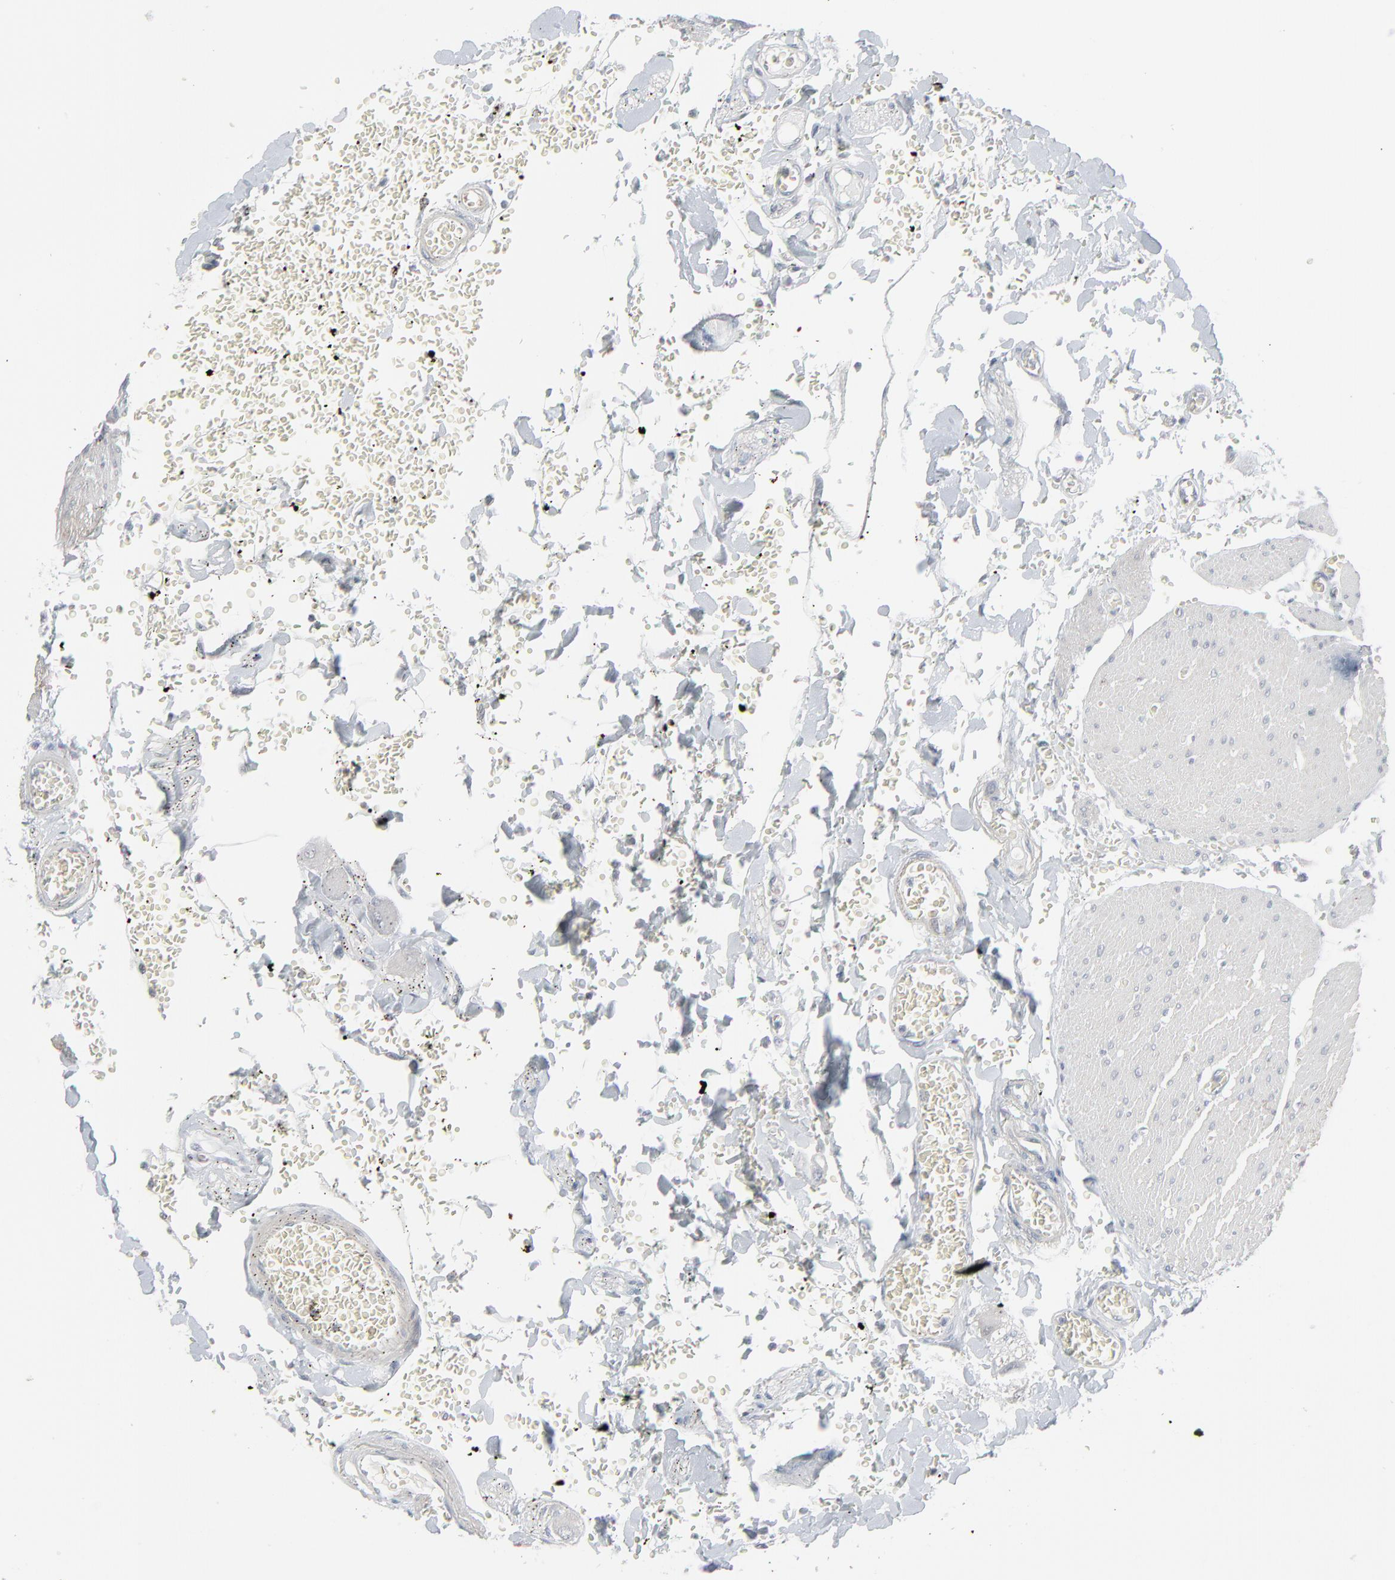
{"staining": {"intensity": "weak", "quantity": ">75%", "location": "cytoplasmic/membranous"}, "tissue": "small intestine", "cell_type": "Glandular cells", "image_type": "normal", "snomed": [{"axis": "morphology", "description": "Normal tissue, NOS"}, {"axis": "topography", "description": "Small intestine"}], "caption": "Immunohistochemistry photomicrograph of benign small intestine: small intestine stained using IHC shows low levels of weak protein expression localized specifically in the cytoplasmic/membranous of glandular cells, appearing as a cytoplasmic/membranous brown color.", "gene": "NEUROD1", "patient": {"sex": "male", "age": 71}}